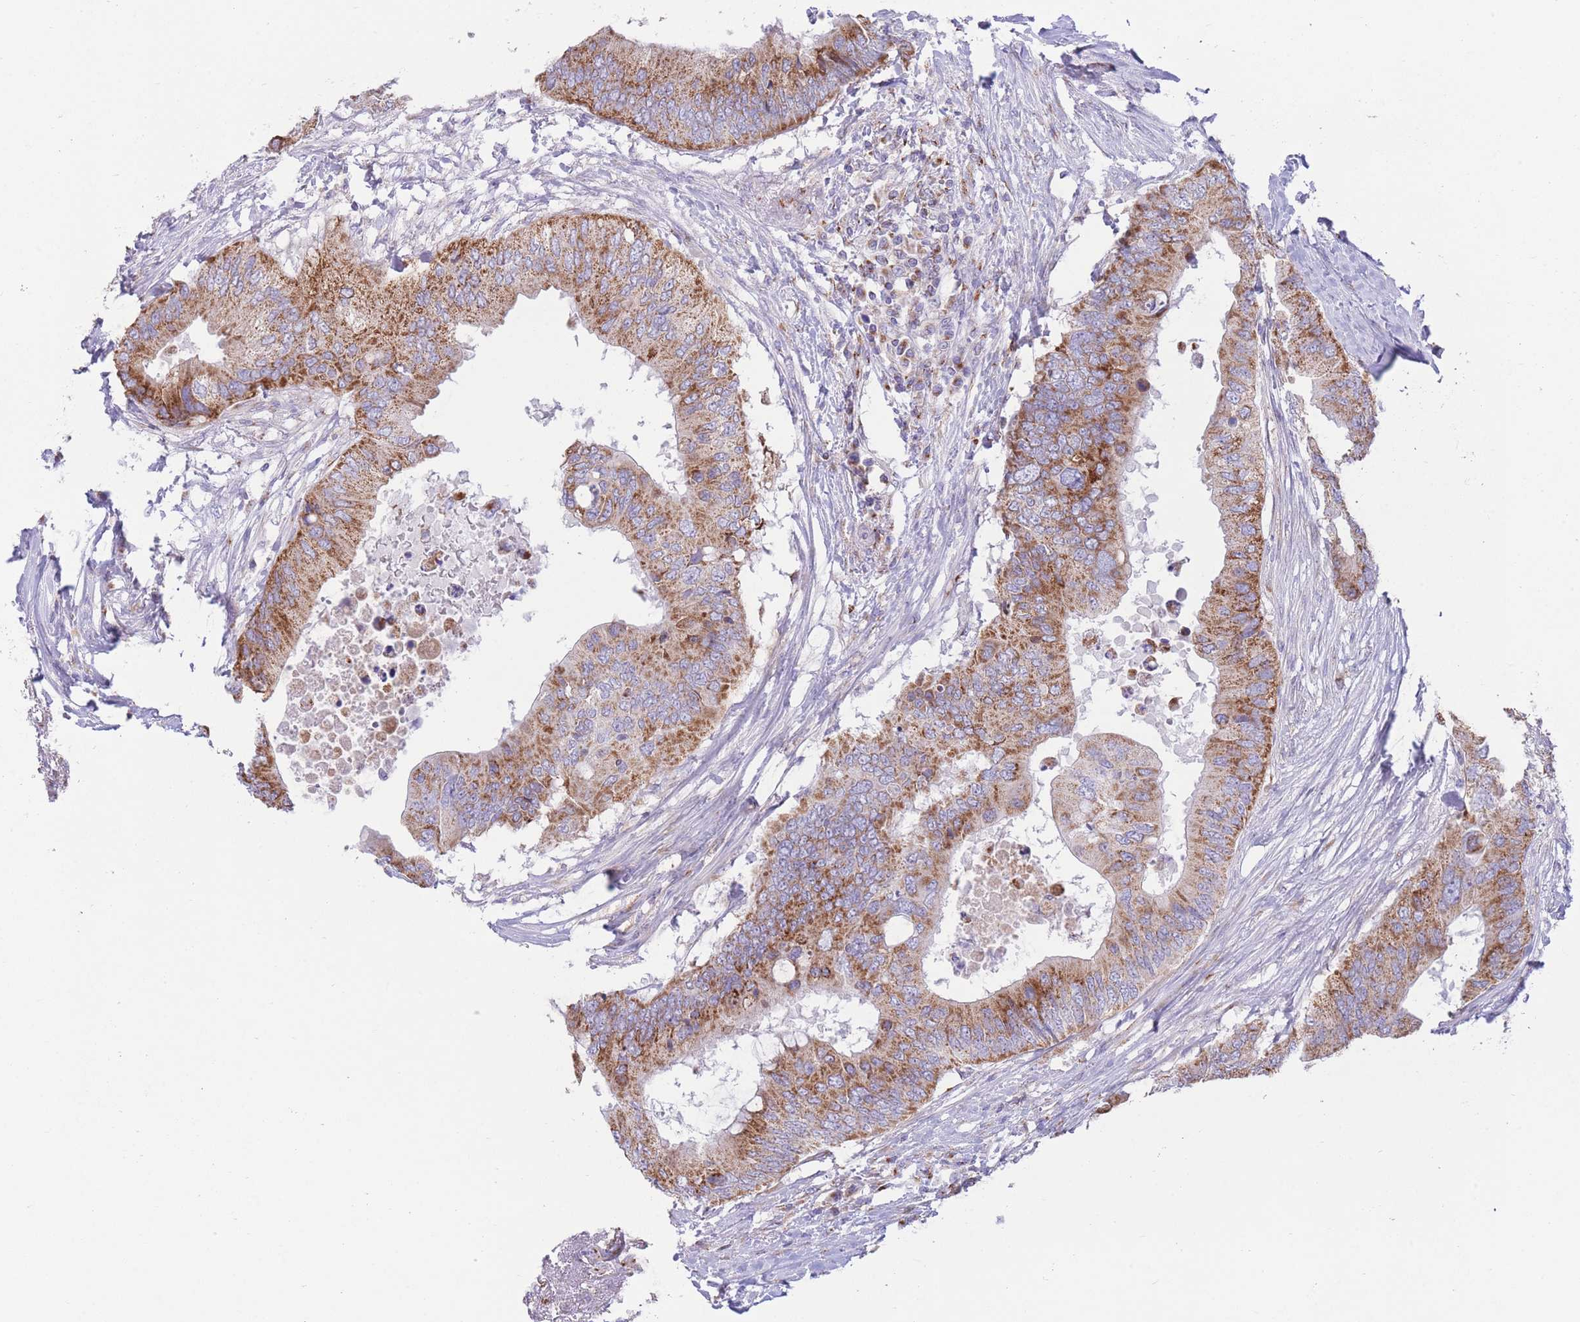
{"staining": {"intensity": "moderate", "quantity": ">75%", "location": "cytoplasmic/membranous"}, "tissue": "colorectal cancer", "cell_type": "Tumor cells", "image_type": "cancer", "snomed": [{"axis": "morphology", "description": "Adenocarcinoma, NOS"}, {"axis": "topography", "description": "Colon"}], "caption": "DAB immunohistochemical staining of human colorectal cancer displays moderate cytoplasmic/membranous protein expression in approximately >75% of tumor cells.", "gene": "MPND", "patient": {"sex": "male", "age": 71}}